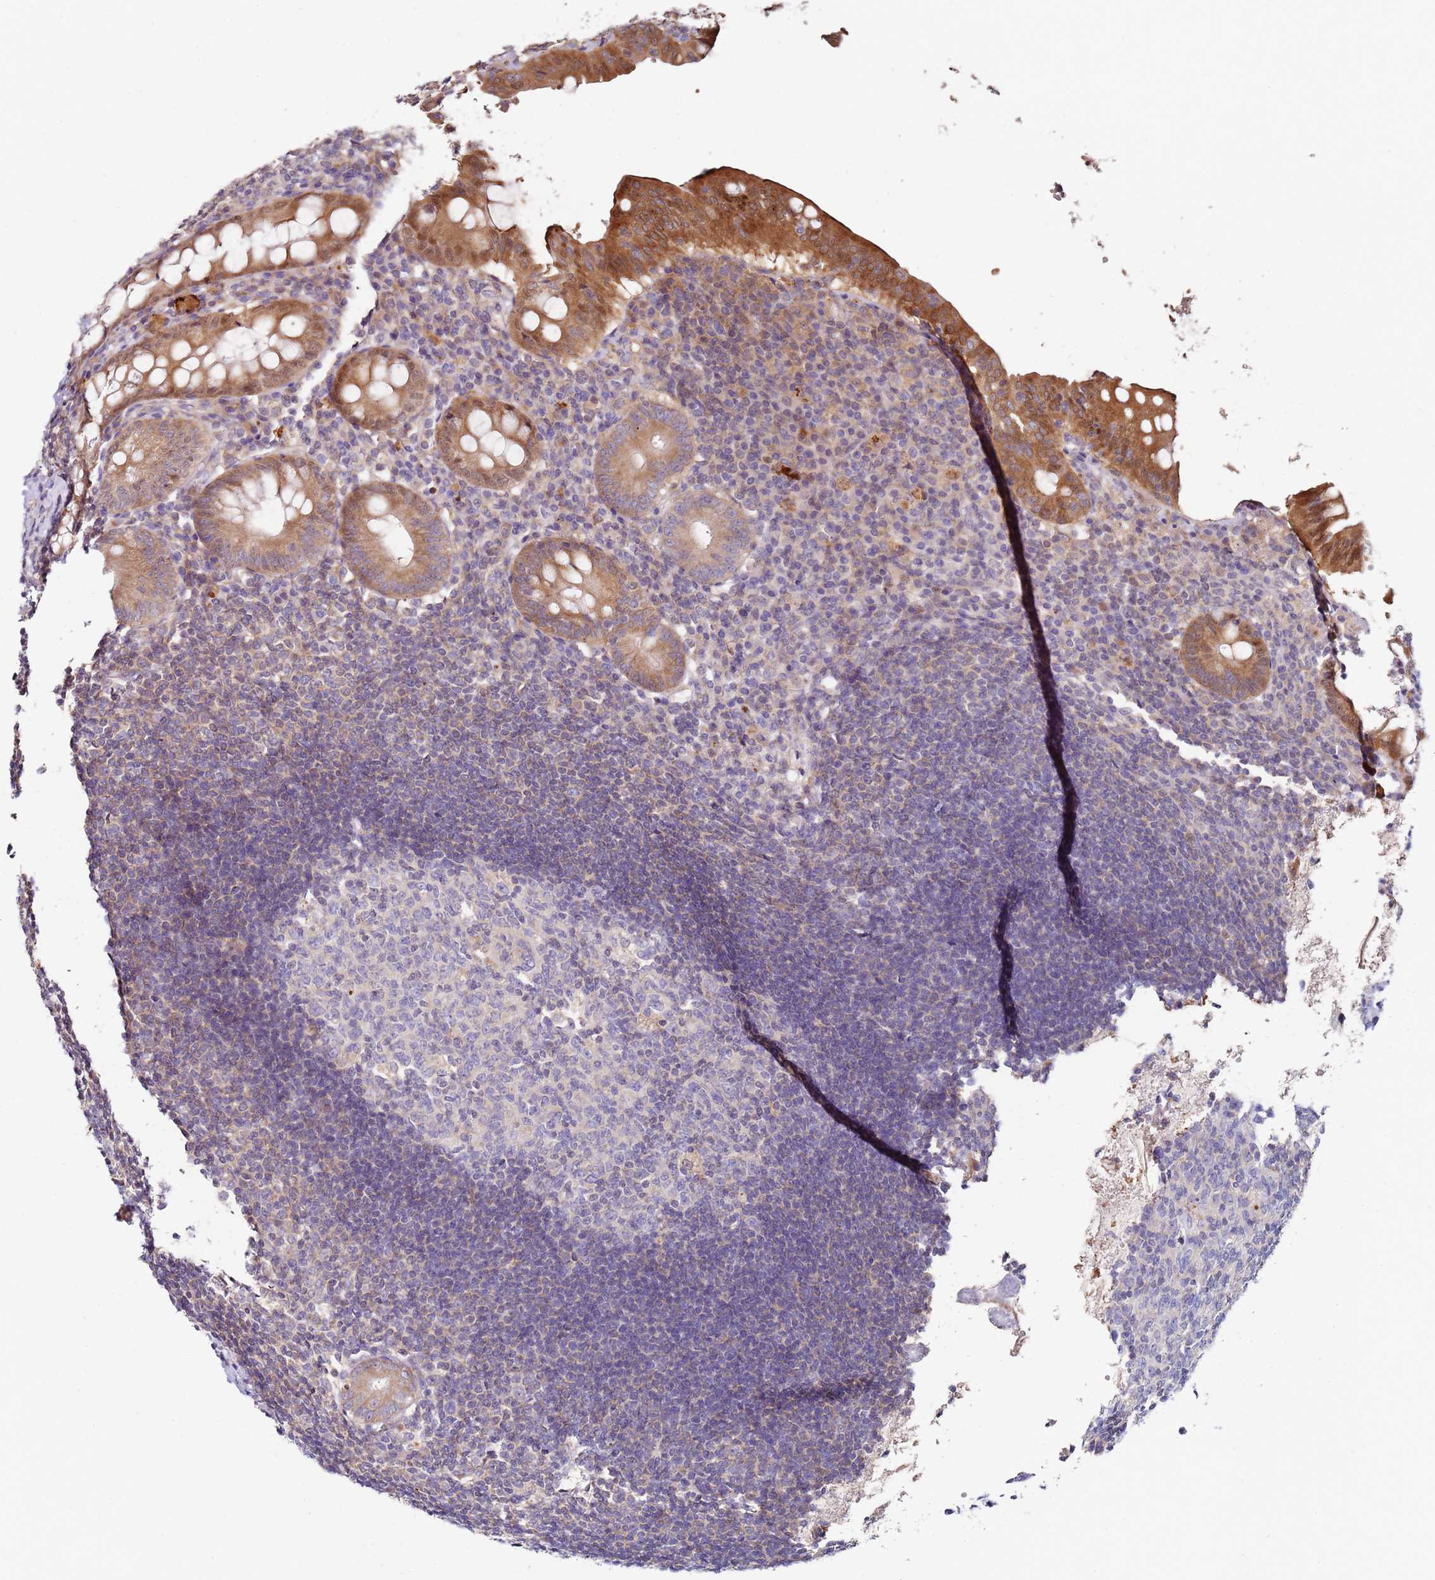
{"staining": {"intensity": "moderate", "quantity": ">75%", "location": "cytoplasmic/membranous"}, "tissue": "appendix", "cell_type": "Glandular cells", "image_type": "normal", "snomed": [{"axis": "morphology", "description": "Normal tissue, NOS"}, {"axis": "topography", "description": "Appendix"}], "caption": "Immunohistochemical staining of normal human appendix shows medium levels of moderate cytoplasmic/membranous positivity in approximately >75% of glandular cells. Immunohistochemistry (ihc) stains the protein in brown and the nuclei are stained blue.", "gene": "CNOT9", "patient": {"sex": "female", "age": 54}}